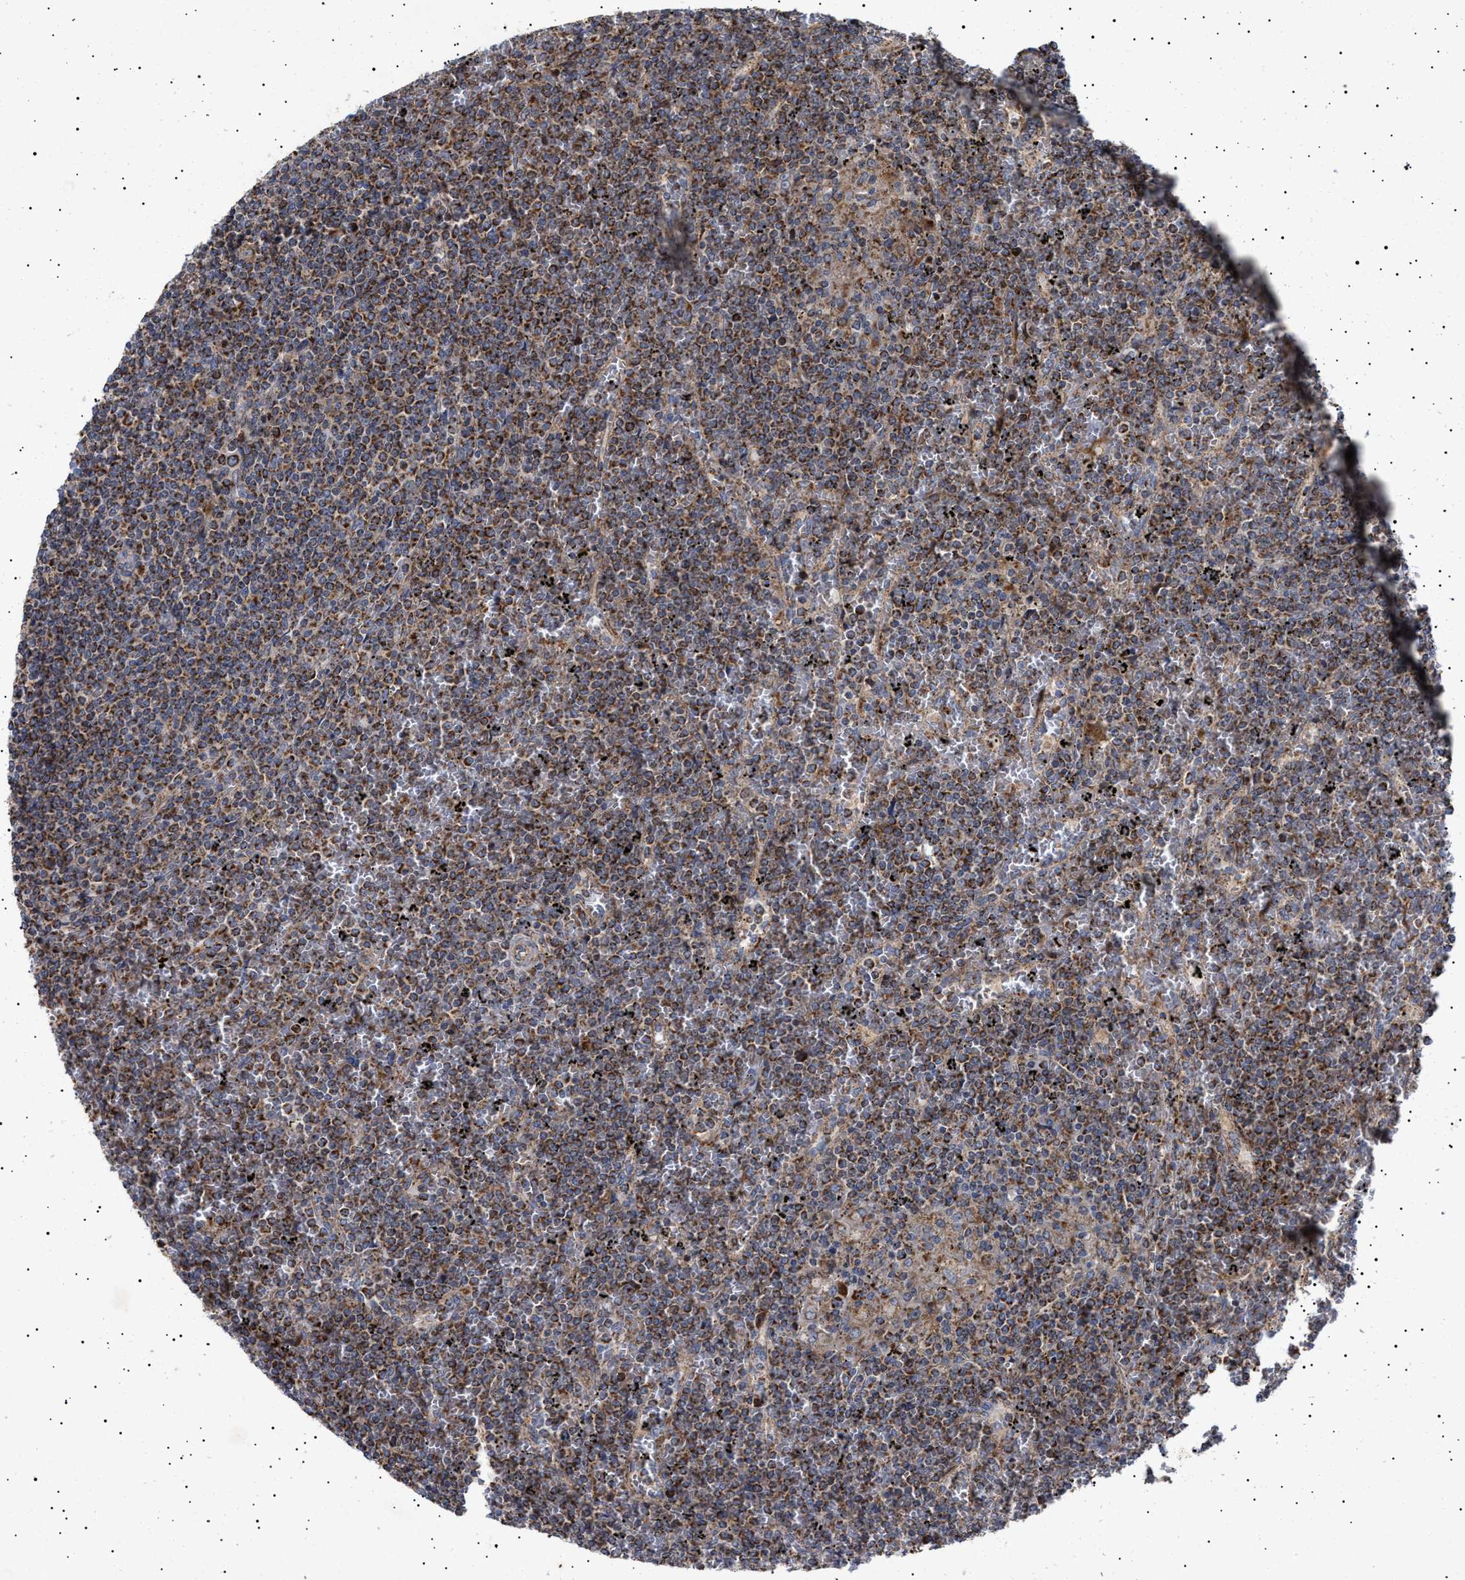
{"staining": {"intensity": "strong", "quantity": ">75%", "location": "cytoplasmic/membranous"}, "tissue": "lymphoma", "cell_type": "Tumor cells", "image_type": "cancer", "snomed": [{"axis": "morphology", "description": "Malignant lymphoma, non-Hodgkin's type, Low grade"}, {"axis": "topography", "description": "Spleen"}], "caption": "Low-grade malignant lymphoma, non-Hodgkin's type stained with DAB (3,3'-diaminobenzidine) immunohistochemistry (IHC) demonstrates high levels of strong cytoplasmic/membranous positivity in approximately >75% of tumor cells.", "gene": "MRPL10", "patient": {"sex": "female", "age": 19}}